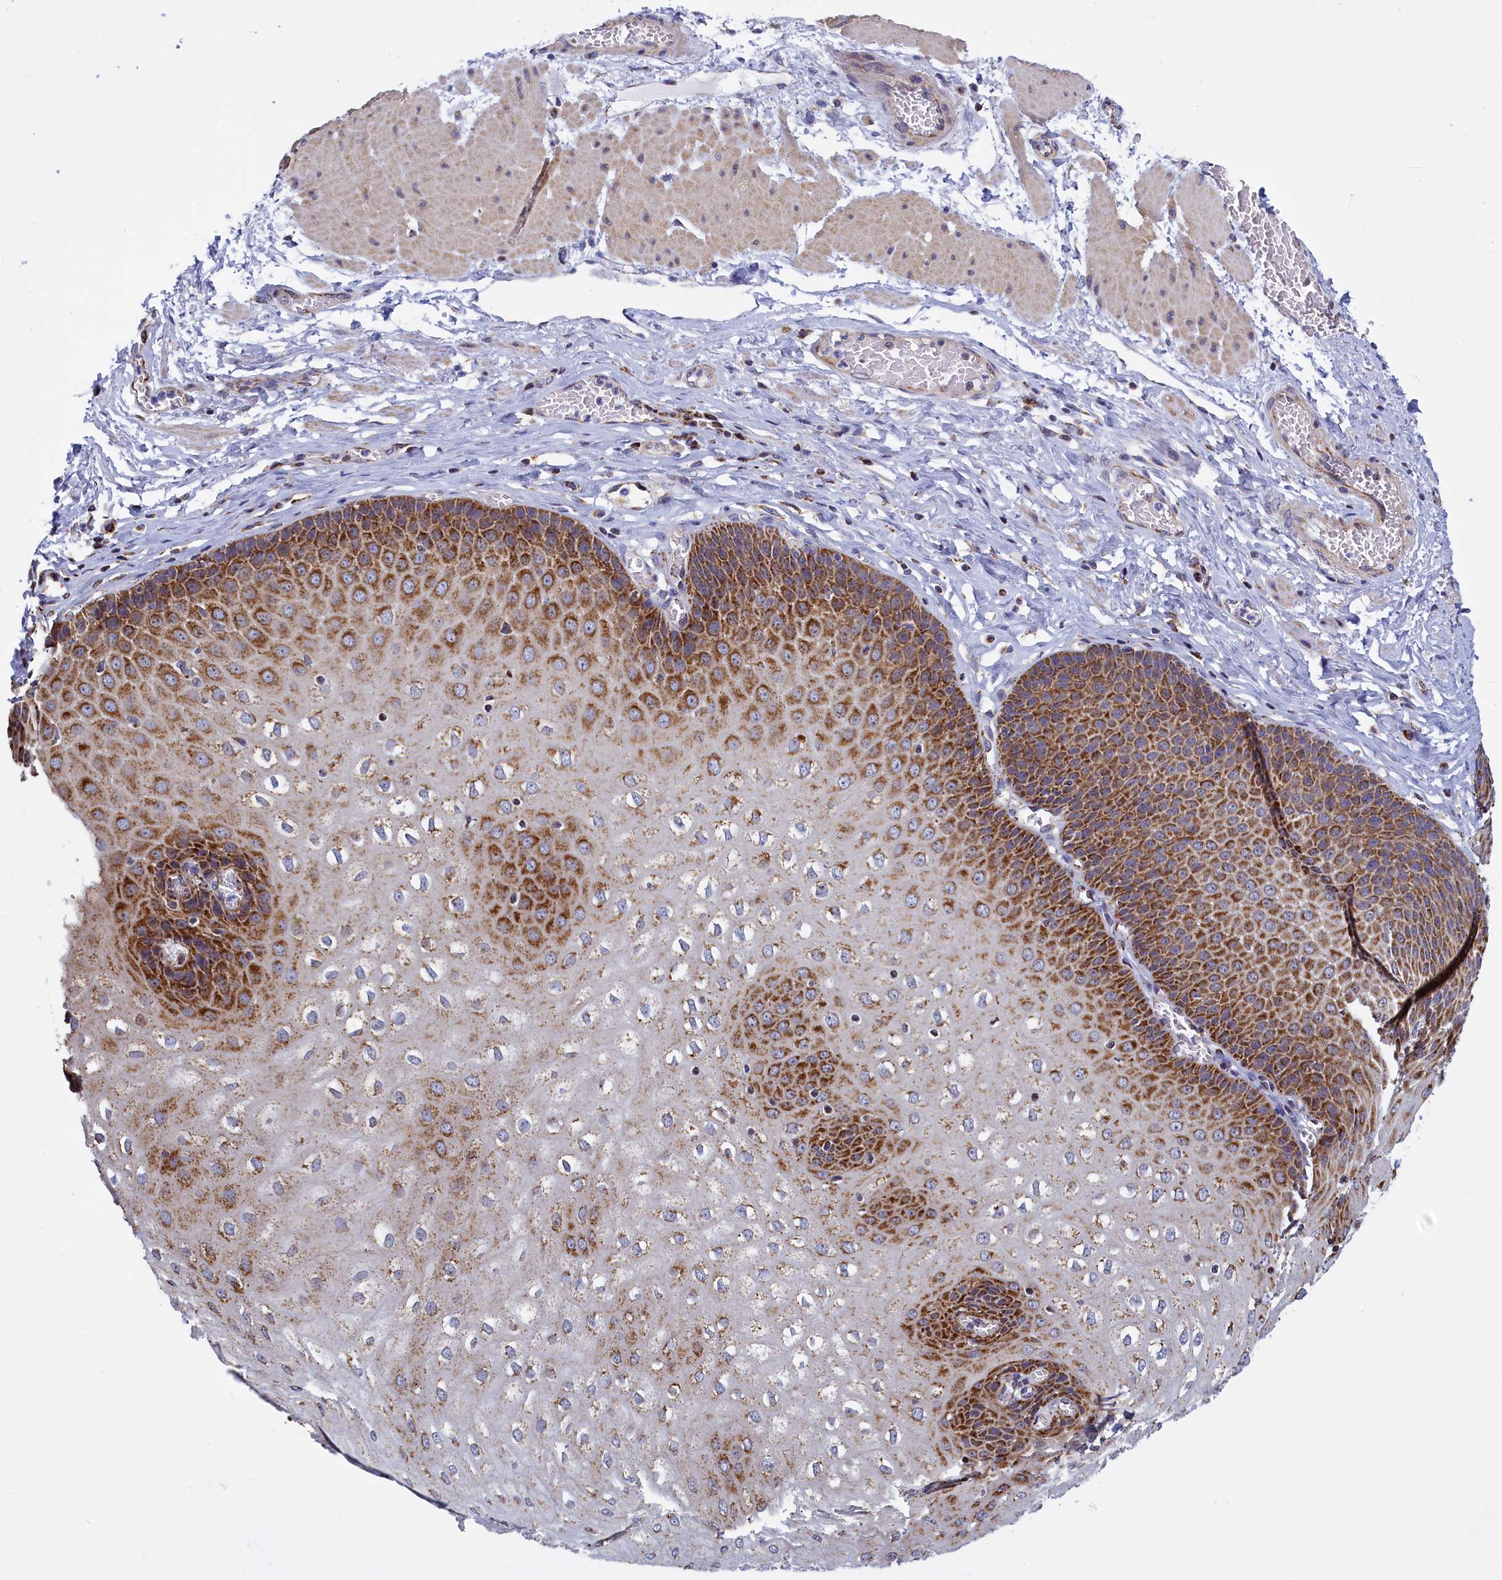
{"staining": {"intensity": "strong", "quantity": "25%-75%", "location": "cytoplasmic/membranous"}, "tissue": "esophagus", "cell_type": "Squamous epithelial cells", "image_type": "normal", "snomed": [{"axis": "morphology", "description": "Normal tissue, NOS"}, {"axis": "topography", "description": "Esophagus"}], "caption": "About 25%-75% of squamous epithelial cells in unremarkable esophagus exhibit strong cytoplasmic/membranous protein positivity as visualized by brown immunohistochemical staining.", "gene": "IFT122", "patient": {"sex": "male", "age": 60}}